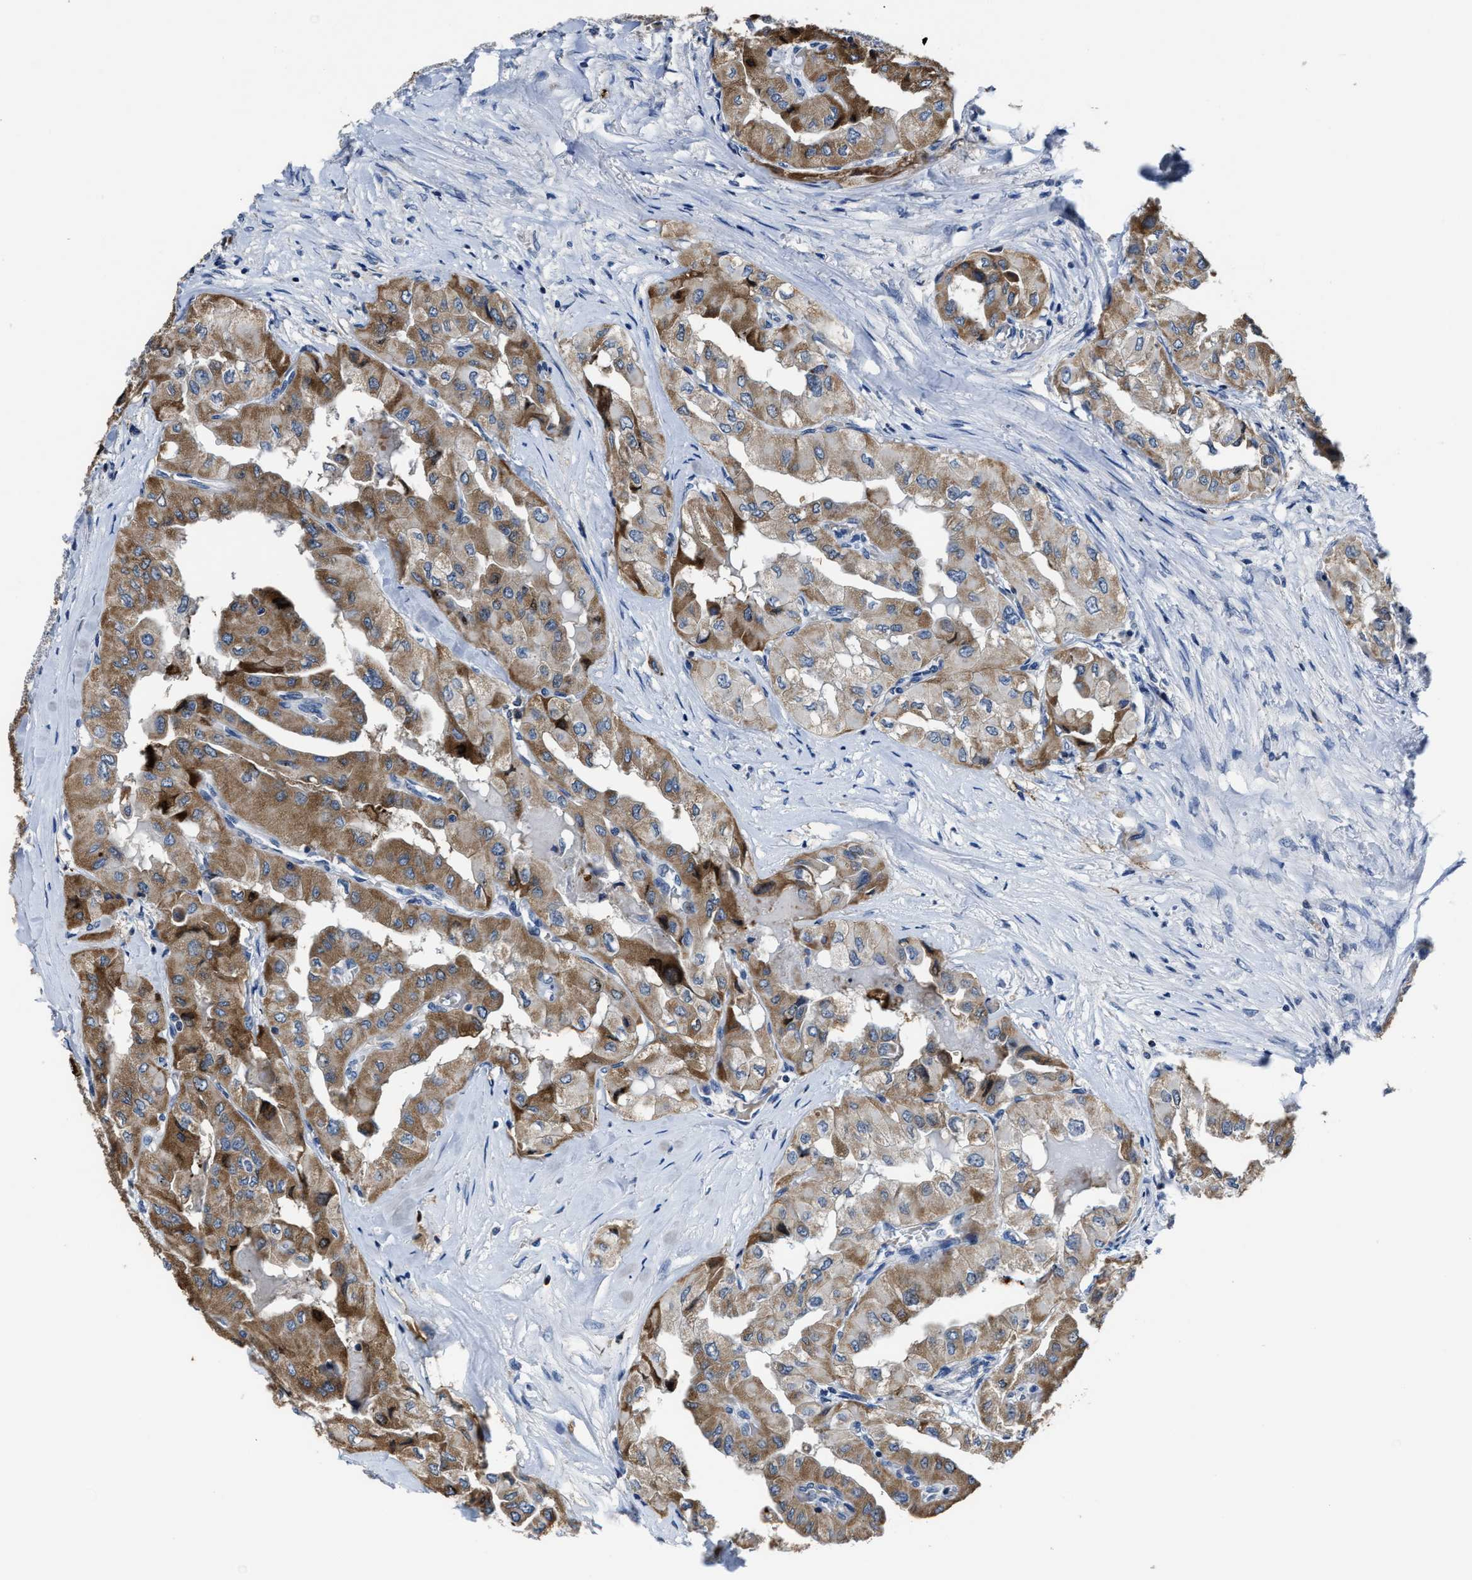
{"staining": {"intensity": "moderate", "quantity": ">75%", "location": "cytoplasmic/membranous"}, "tissue": "thyroid cancer", "cell_type": "Tumor cells", "image_type": "cancer", "snomed": [{"axis": "morphology", "description": "Papillary adenocarcinoma, NOS"}, {"axis": "topography", "description": "Thyroid gland"}], "caption": "A brown stain shows moderate cytoplasmic/membranous staining of a protein in thyroid cancer (papillary adenocarcinoma) tumor cells.", "gene": "GHITM", "patient": {"sex": "female", "age": 59}}